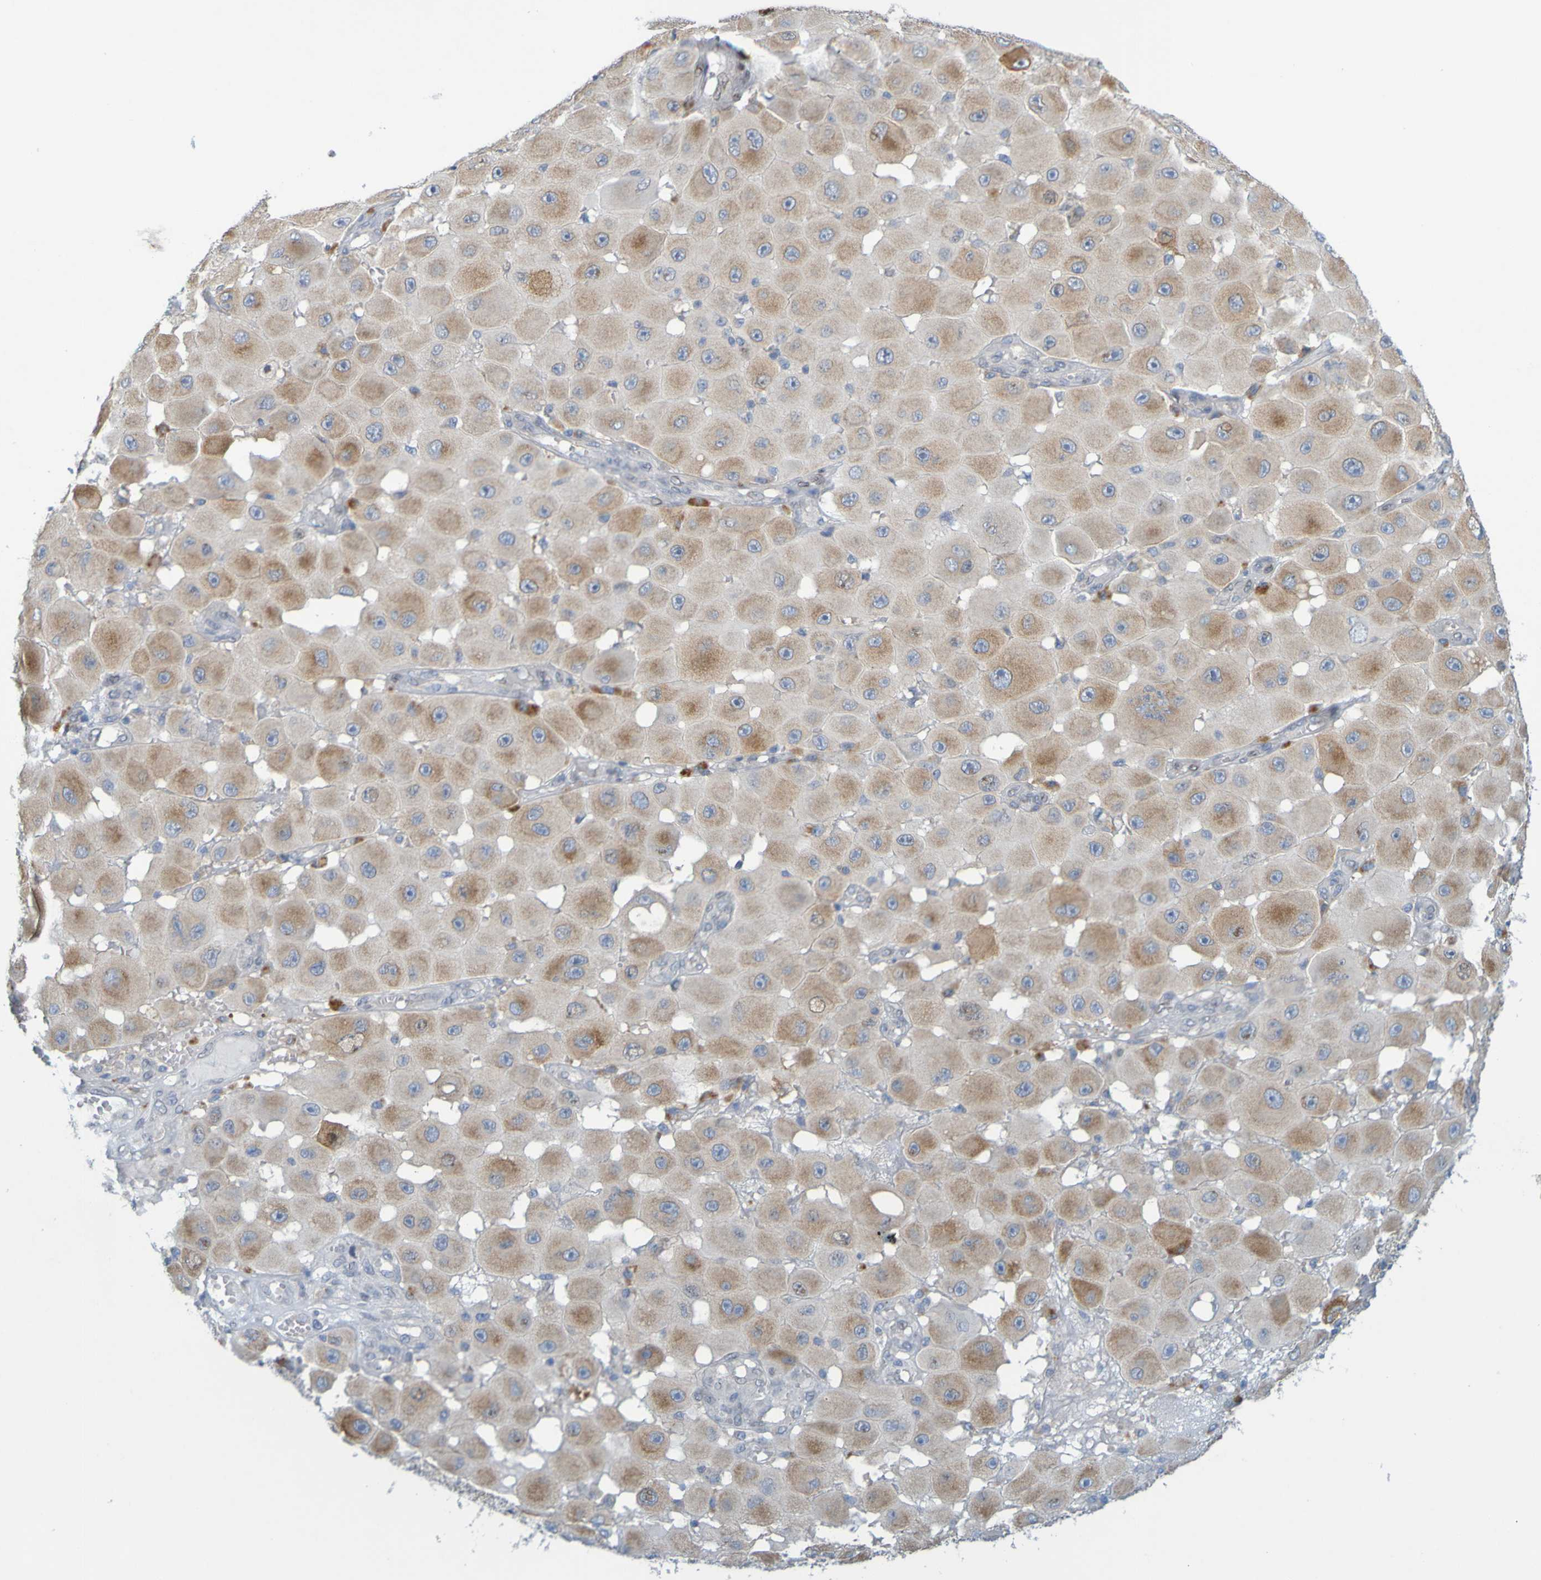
{"staining": {"intensity": "moderate", "quantity": ">75%", "location": "cytoplasmic/membranous"}, "tissue": "melanoma", "cell_type": "Tumor cells", "image_type": "cancer", "snomed": [{"axis": "morphology", "description": "Malignant melanoma, NOS"}, {"axis": "topography", "description": "Skin"}], "caption": "An IHC histopathology image of tumor tissue is shown. Protein staining in brown highlights moderate cytoplasmic/membranous positivity in malignant melanoma within tumor cells.", "gene": "MAG", "patient": {"sex": "female", "age": 81}}